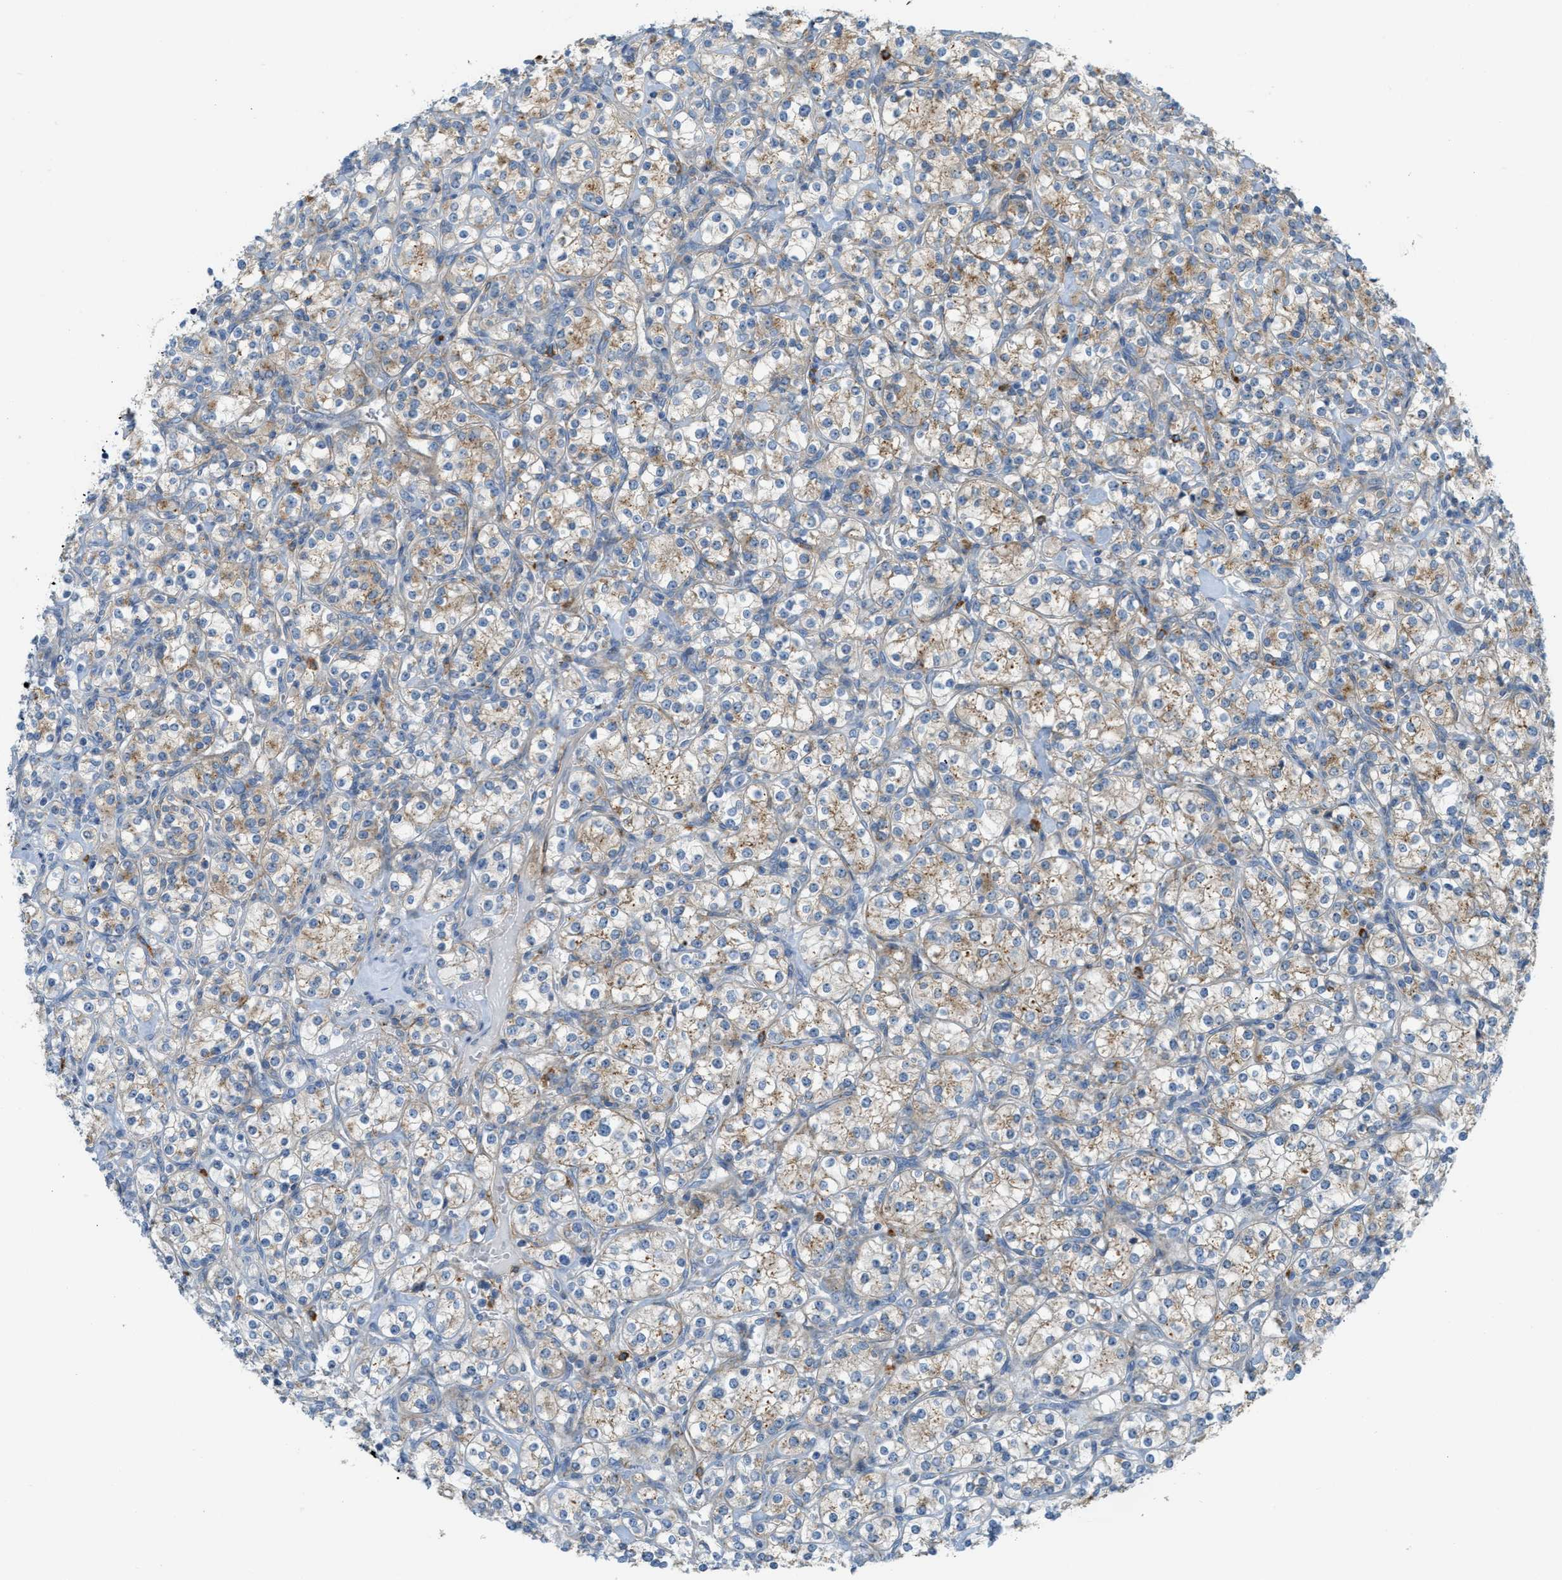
{"staining": {"intensity": "moderate", "quantity": "25%-75%", "location": "cytoplasmic/membranous"}, "tissue": "renal cancer", "cell_type": "Tumor cells", "image_type": "cancer", "snomed": [{"axis": "morphology", "description": "Adenocarcinoma, NOS"}, {"axis": "topography", "description": "Kidney"}], "caption": "Protein expression analysis of renal adenocarcinoma exhibits moderate cytoplasmic/membranous staining in about 25%-75% of tumor cells.", "gene": "LMBRD1", "patient": {"sex": "male", "age": 77}}